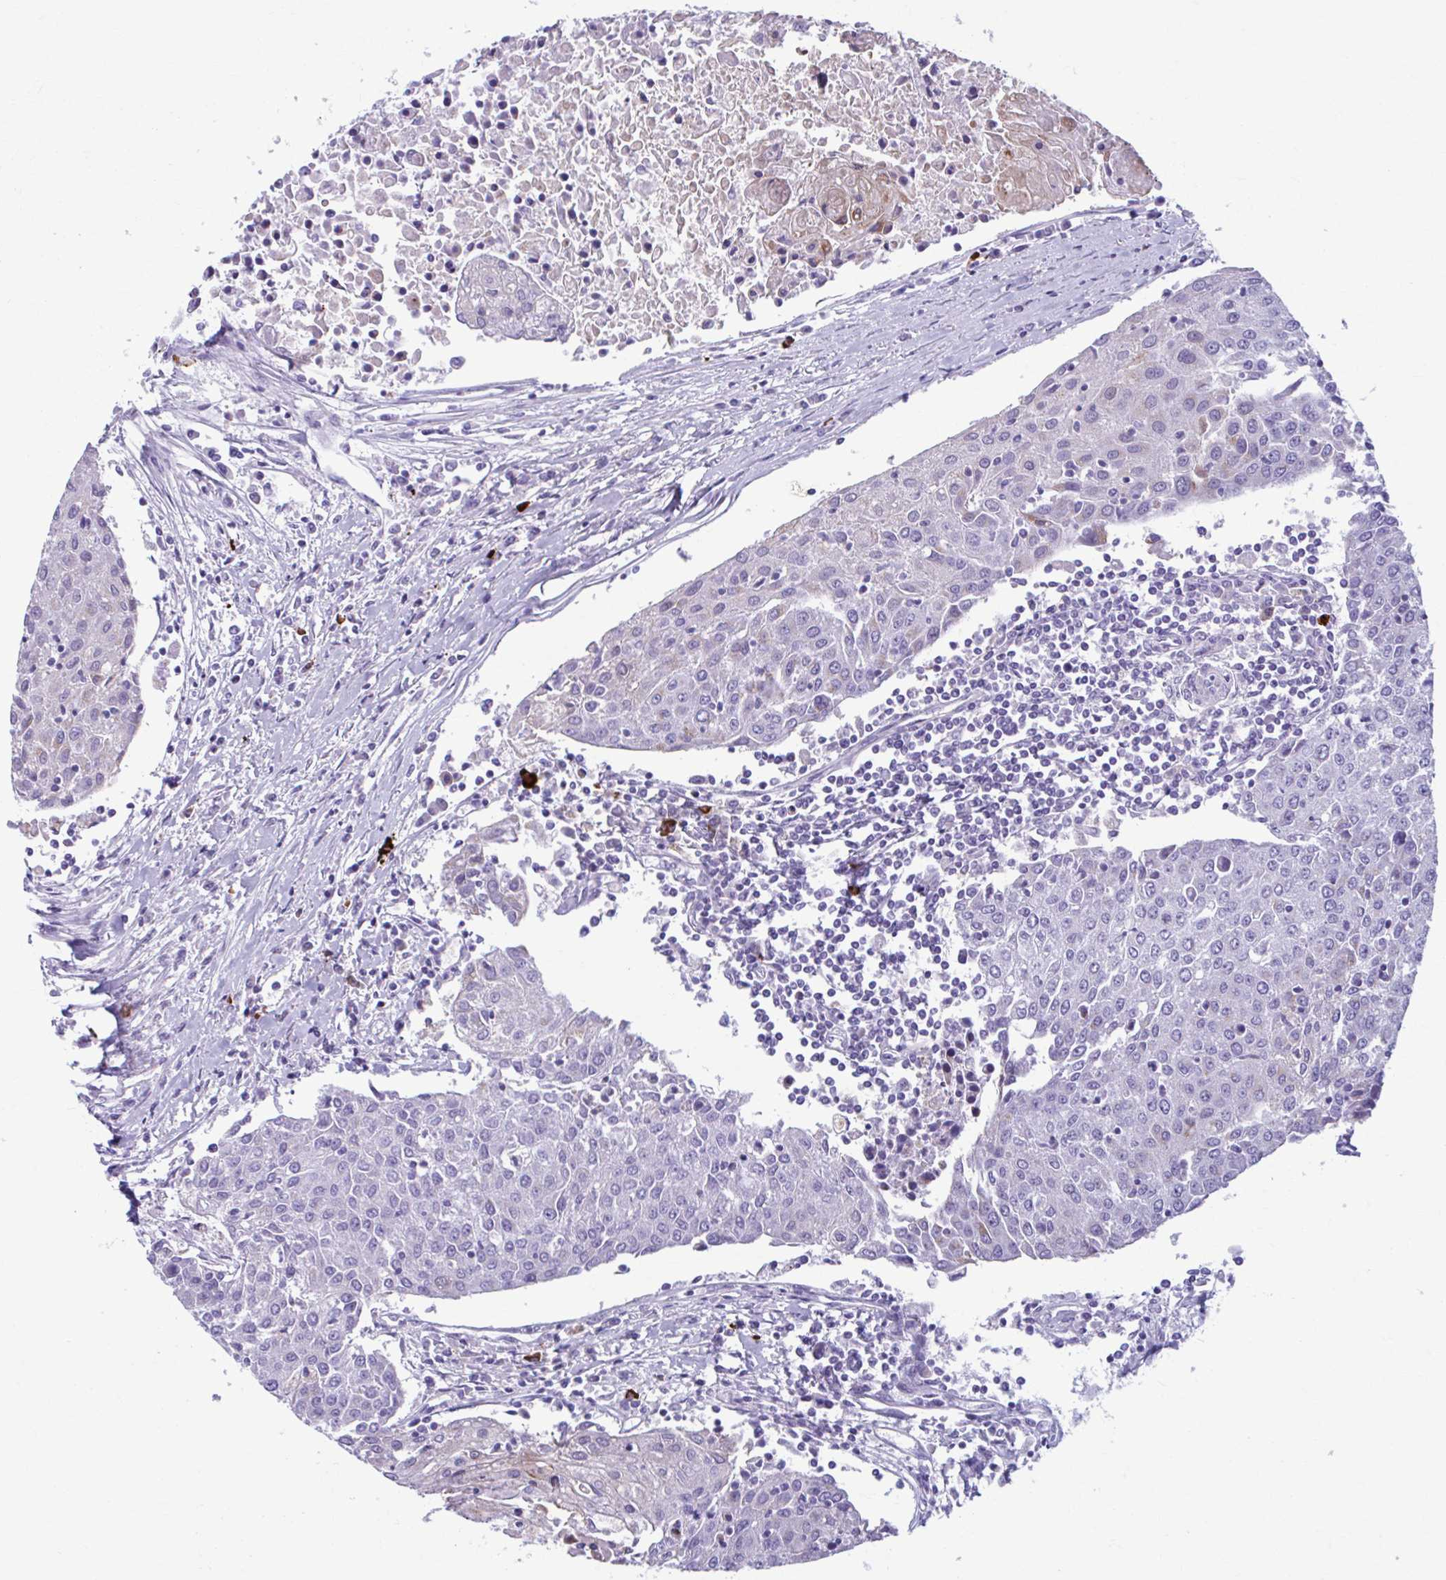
{"staining": {"intensity": "negative", "quantity": "none", "location": "none"}, "tissue": "urothelial cancer", "cell_type": "Tumor cells", "image_type": "cancer", "snomed": [{"axis": "morphology", "description": "Urothelial carcinoma, High grade"}, {"axis": "topography", "description": "Urinary bladder"}], "caption": "Protein analysis of urothelial cancer shows no significant expression in tumor cells.", "gene": "C12orf71", "patient": {"sex": "female", "age": 85}}